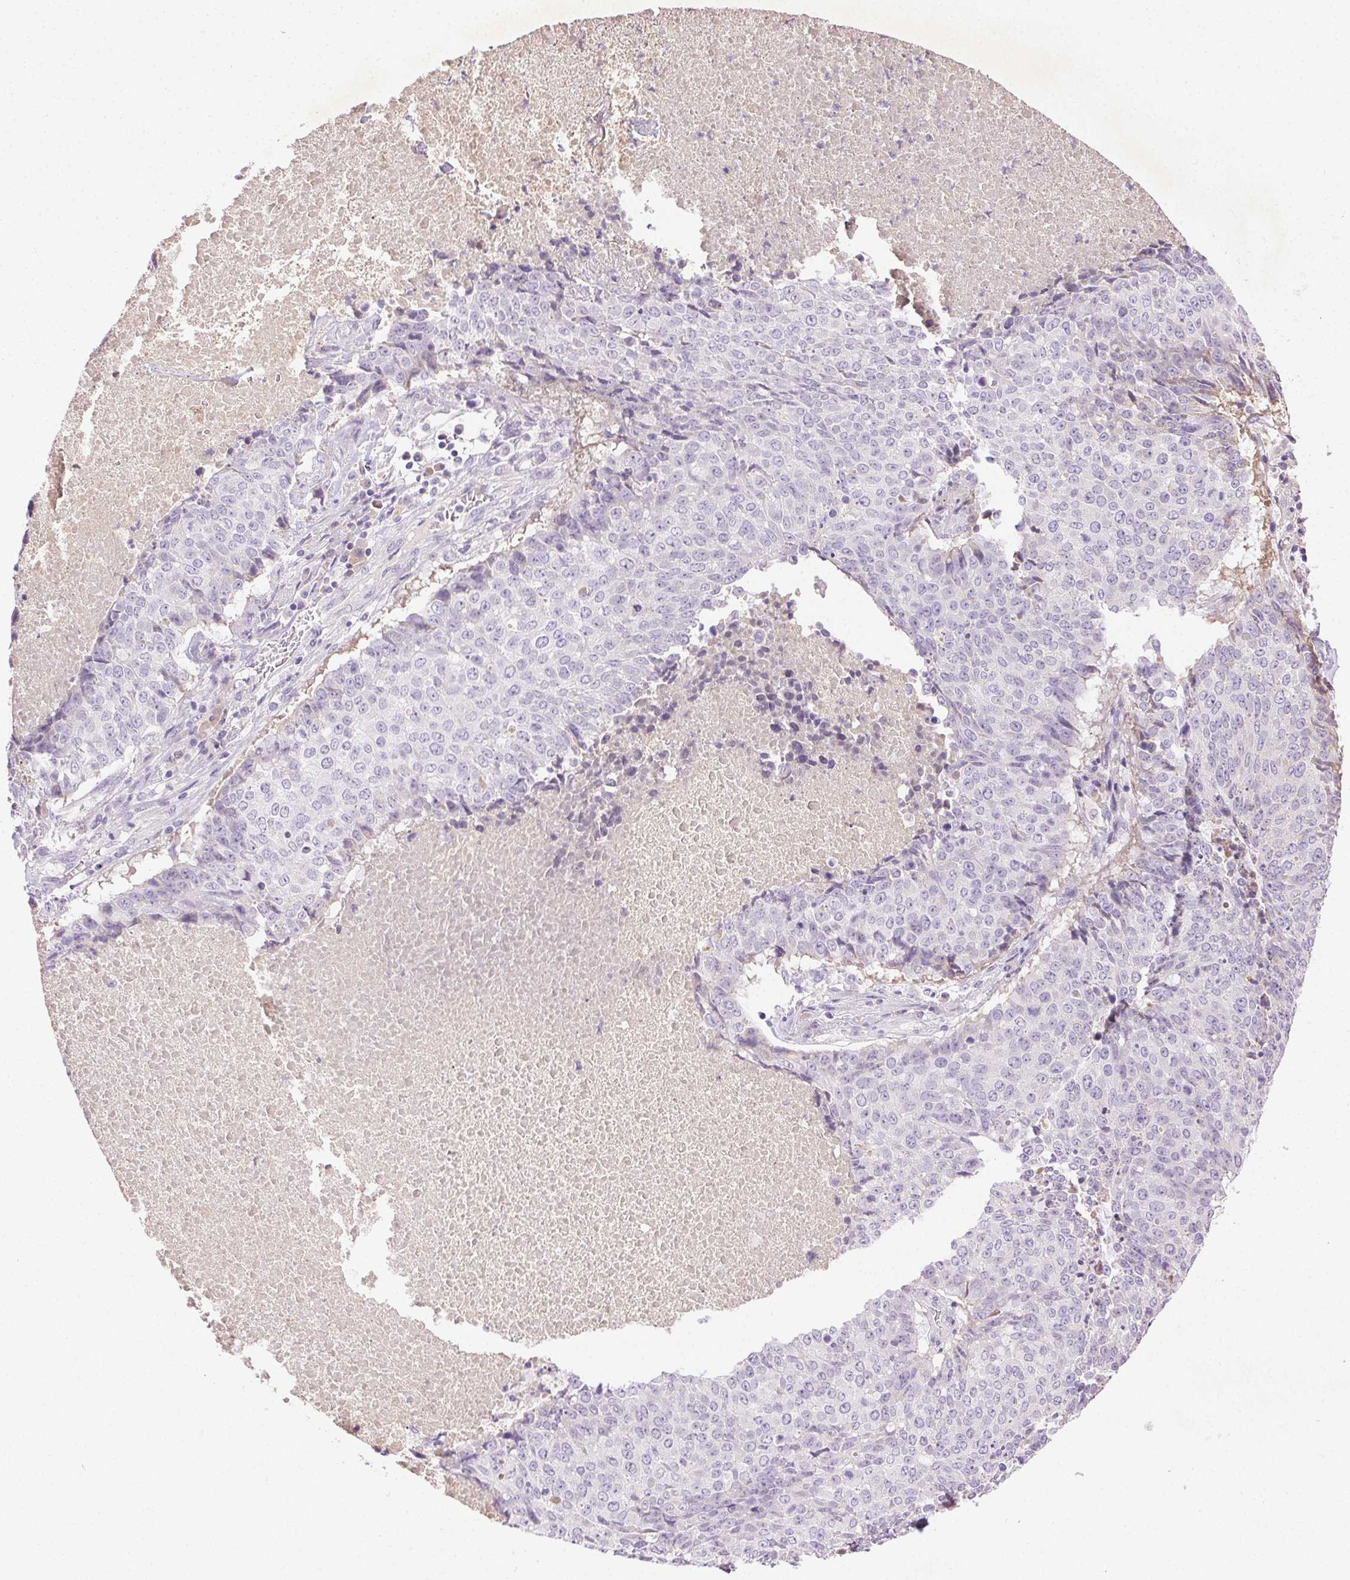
{"staining": {"intensity": "negative", "quantity": "none", "location": "none"}, "tissue": "lung cancer", "cell_type": "Tumor cells", "image_type": "cancer", "snomed": [{"axis": "morphology", "description": "Normal tissue, NOS"}, {"axis": "morphology", "description": "Squamous cell carcinoma, NOS"}, {"axis": "topography", "description": "Bronchus"}, {"axis": "topography", "description": "Lung"}], "caption": "The immunohistochemistry (IHC) image has no significant positivity in tumor cells of lung cancer (squamous cell carcinoma) tissue.", "gene": "BPIFB2", "patient": {"sex": "male", "age": 64}}